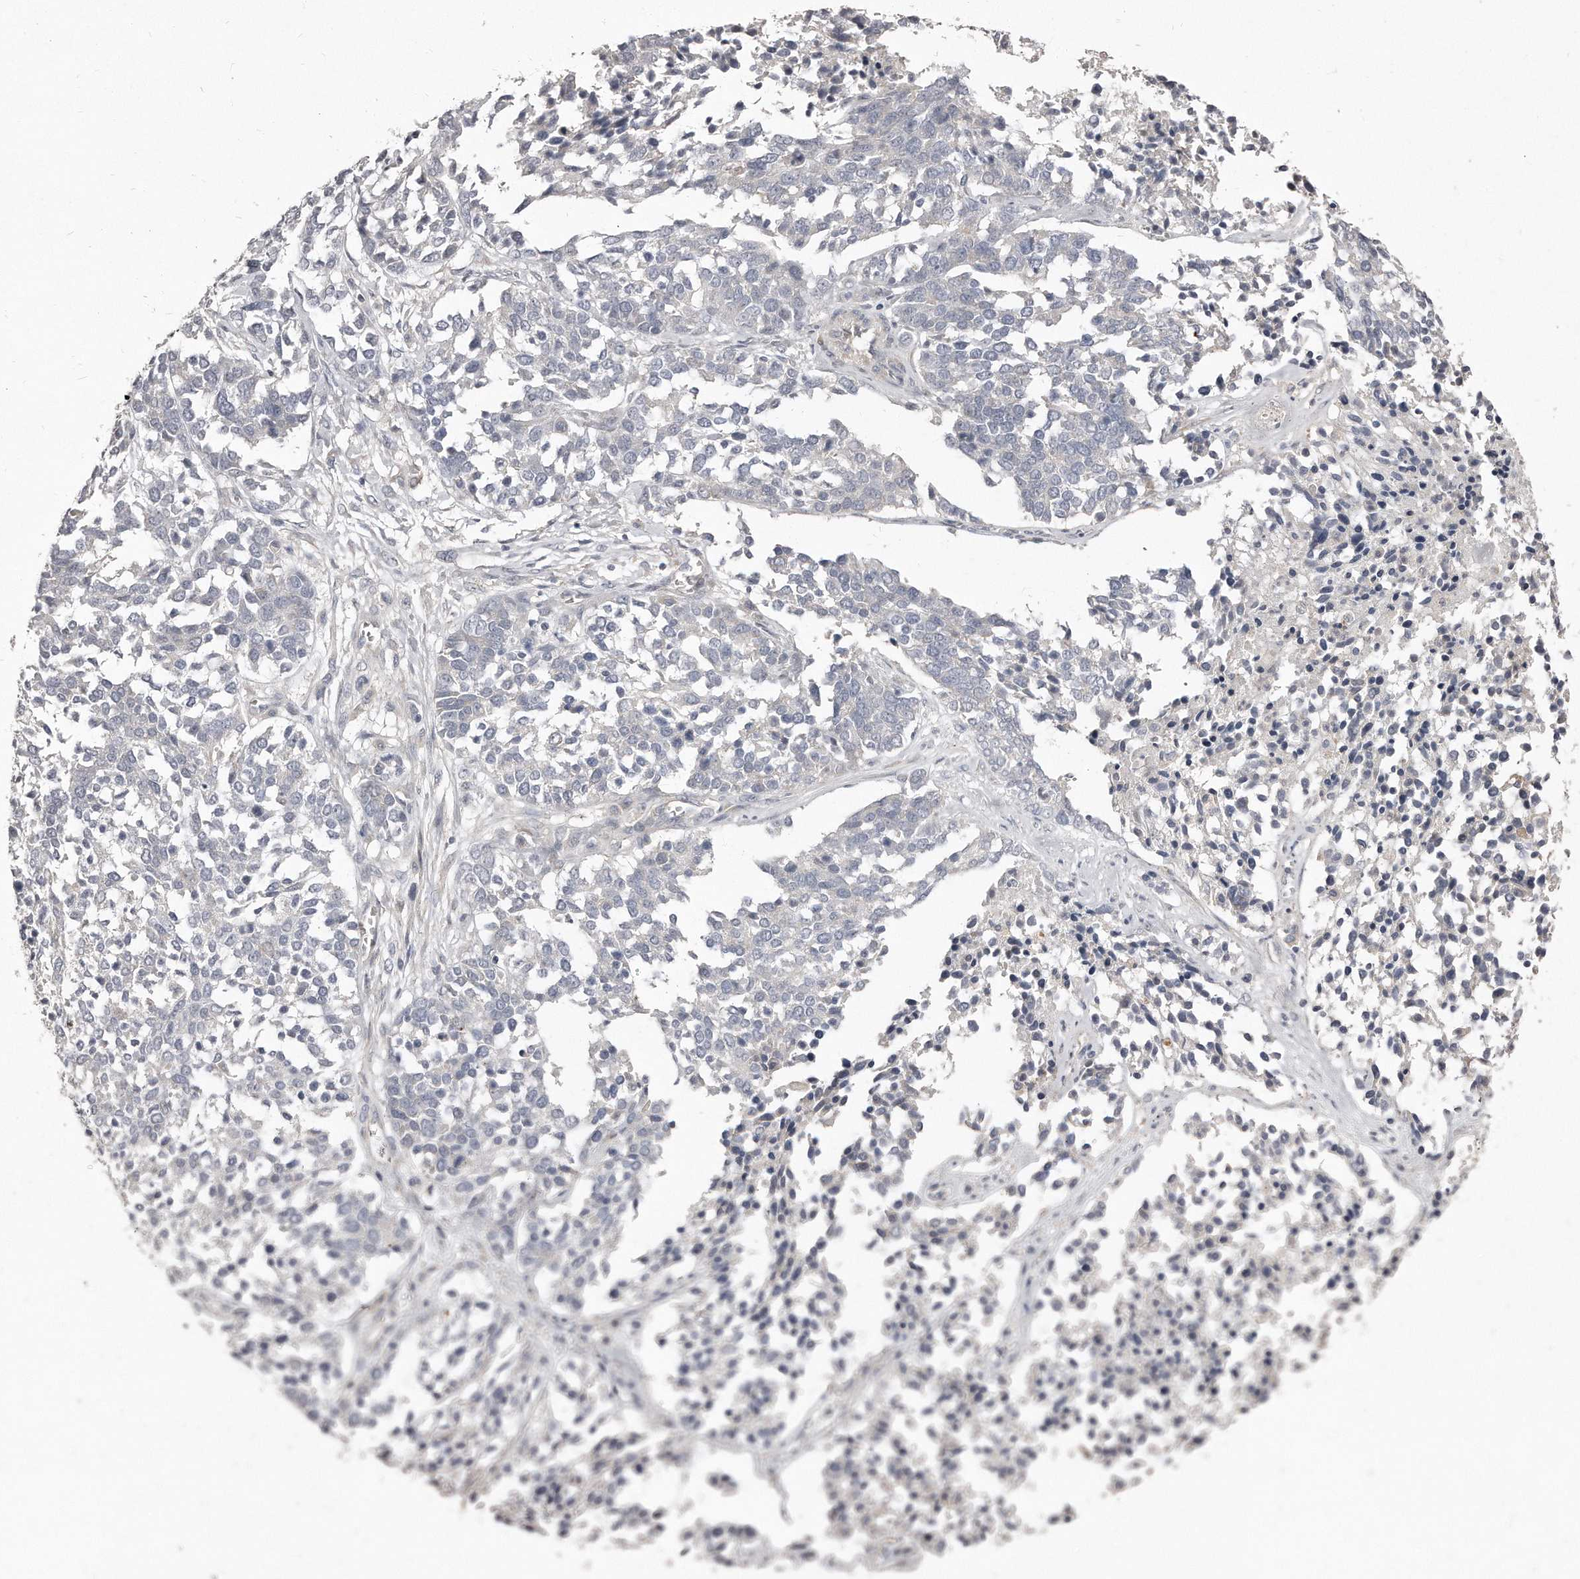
{"staining": {"intensity": "negative", "quantity": "none", "location": "none"}, "tissue": "ovarian cancer", "cell_type": "Tumor cells", "image_type": "cancer", "snomed": [{"axis": "morphology", "description": "Cystadenocarcinoma, serous, NOS"}, {"axis": "topography", "description": "Ovary"}], "caption": "Ovarian serous cystadenocarcinoma was stained to show a protein in brown. There is no significant staining in tumor cells.", "gene": "LMOD1", "patient": {"sex": "female", "age": 44}}